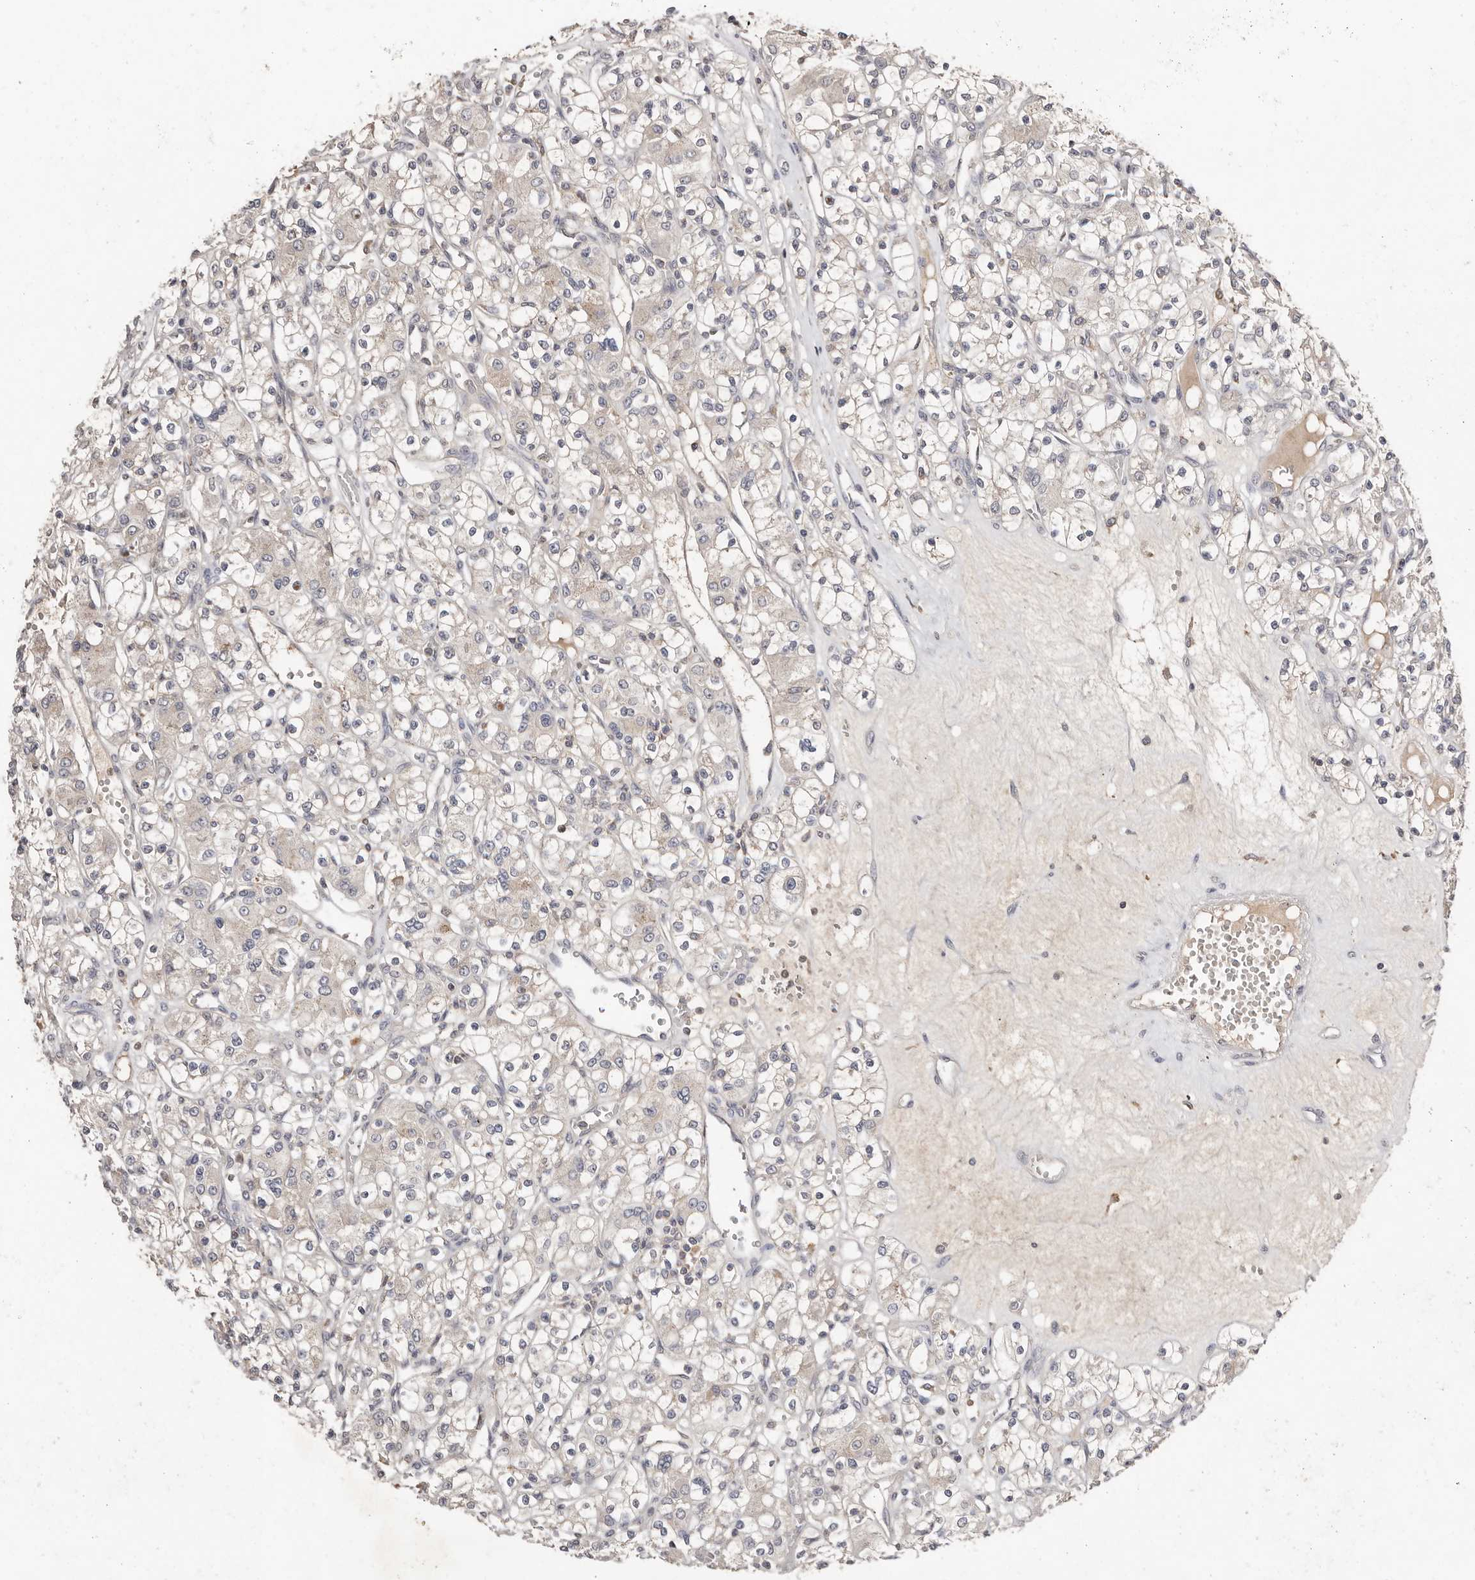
{"staining": {"intensity": "negative", "quantity": "none", "location": "none"}, "tissue": "renal cancer", "cell_type": "Tumor cells", "image_type": "cancer", "snomed": [{"axis": "morphology", "description": "Adenocarcinoma, NOS"}, {"axis": "topography", "description": "Kidney"}], "caption": "The histopathology image demonstrates no significant expression in tumor cells of renal cancer.", "gene": "SLC39A2", "patient": {"sex": "female", "age": 59}}